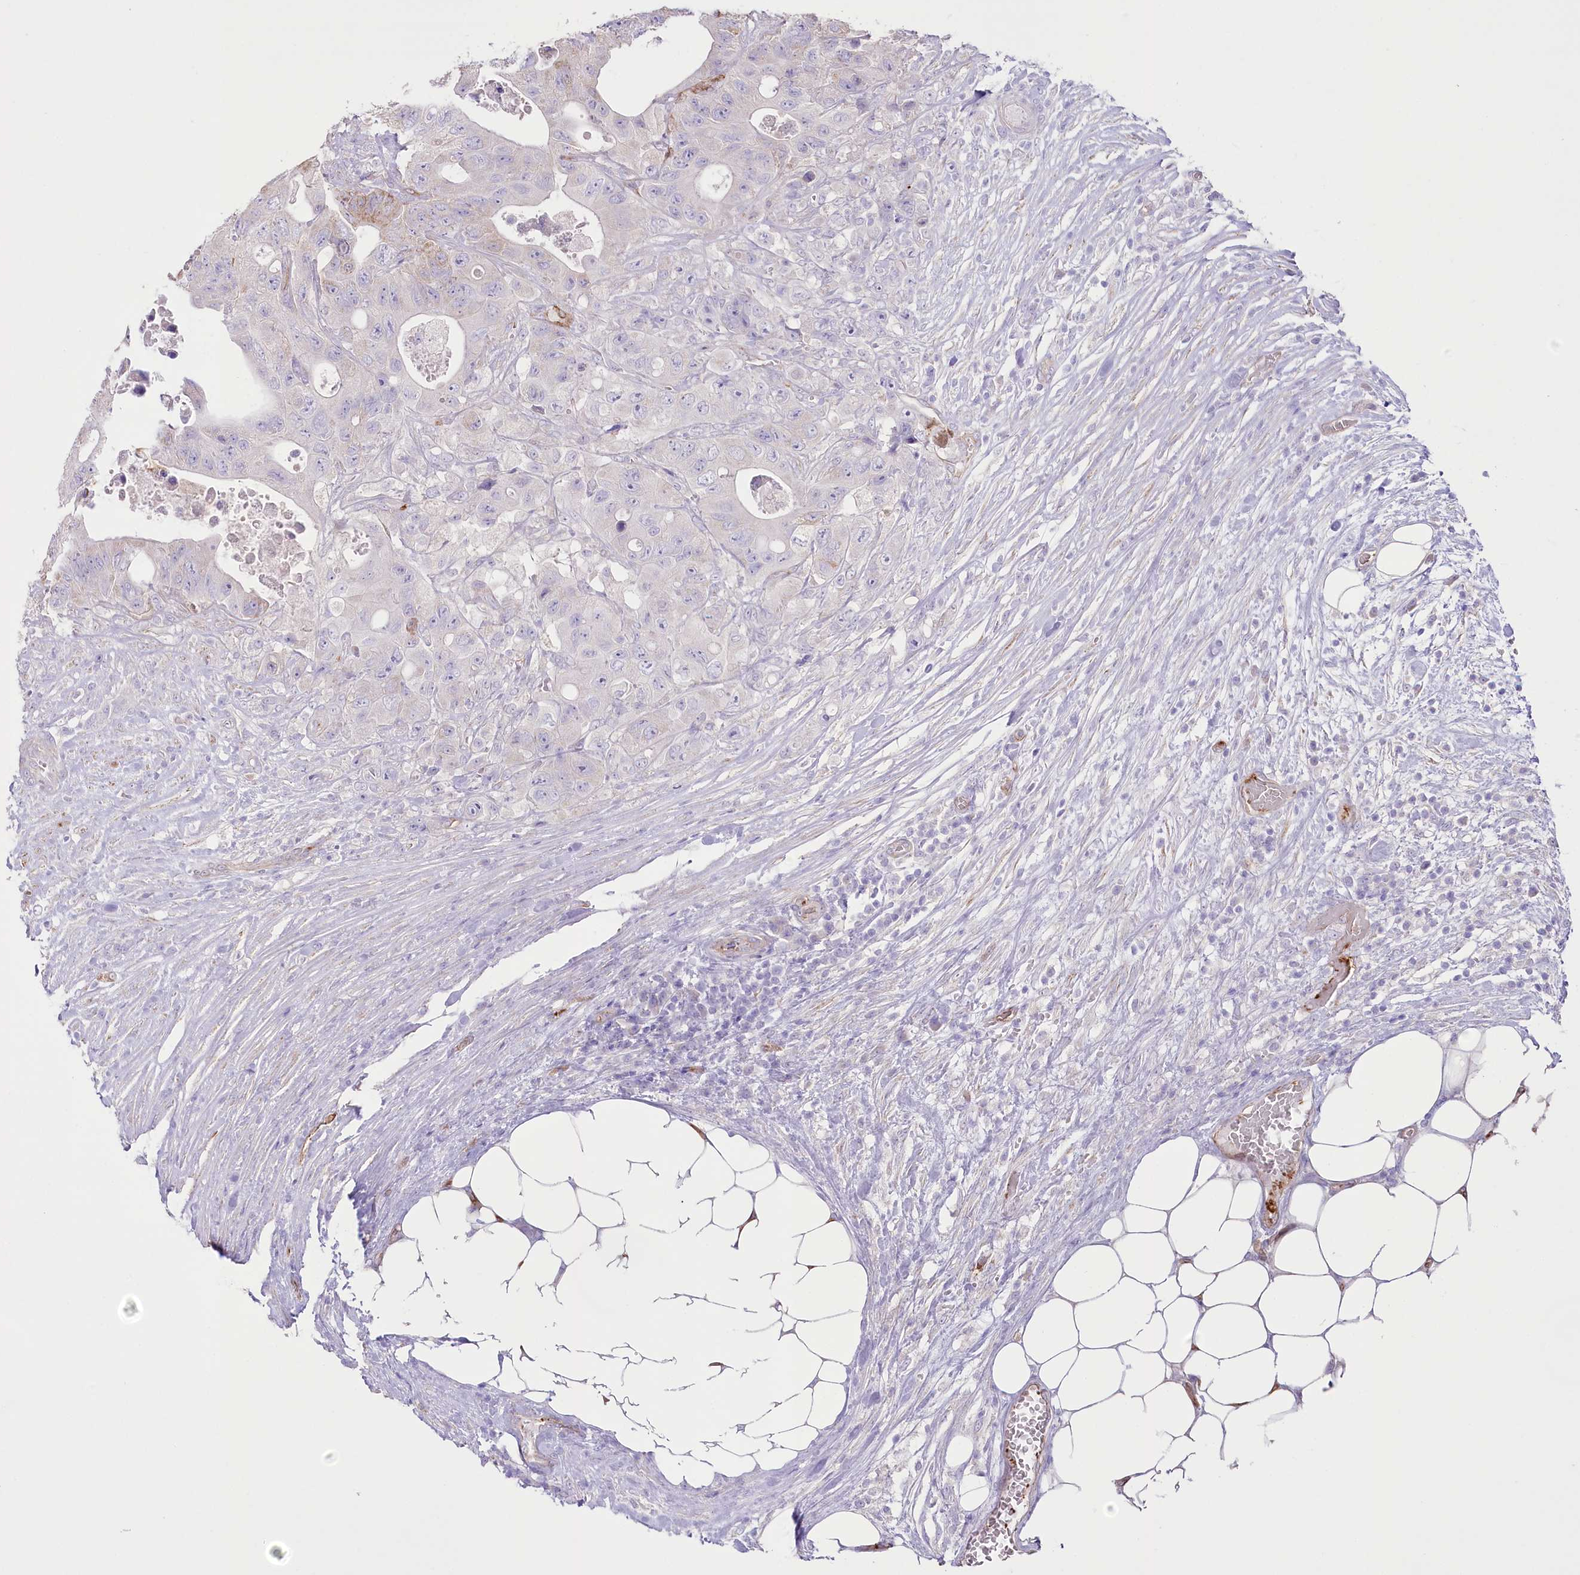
{"staining": {"intensity": "negative", "quantity": "none", "location": "none"}, "tissue": "colorectal cancer", "cell_type": "Tumor cells", "image_type": "cancer", "snomed": [{"axis": "morphology", "description": "Adenocarcinoma, NOS"}, {"axis": "topography", "description": "Colon"}], "caption": "An IHC micrograph of colorectal cancer (adenocarcinoma) is shown. There is no staining in tumor cells of colorectal cancer (adenocarcinoma). (DAB (3,3'-diaminobenzidine) IHC, high magnification).", "gene": "SLC39A10", "patient": {"sex": "female", "age": 46}}